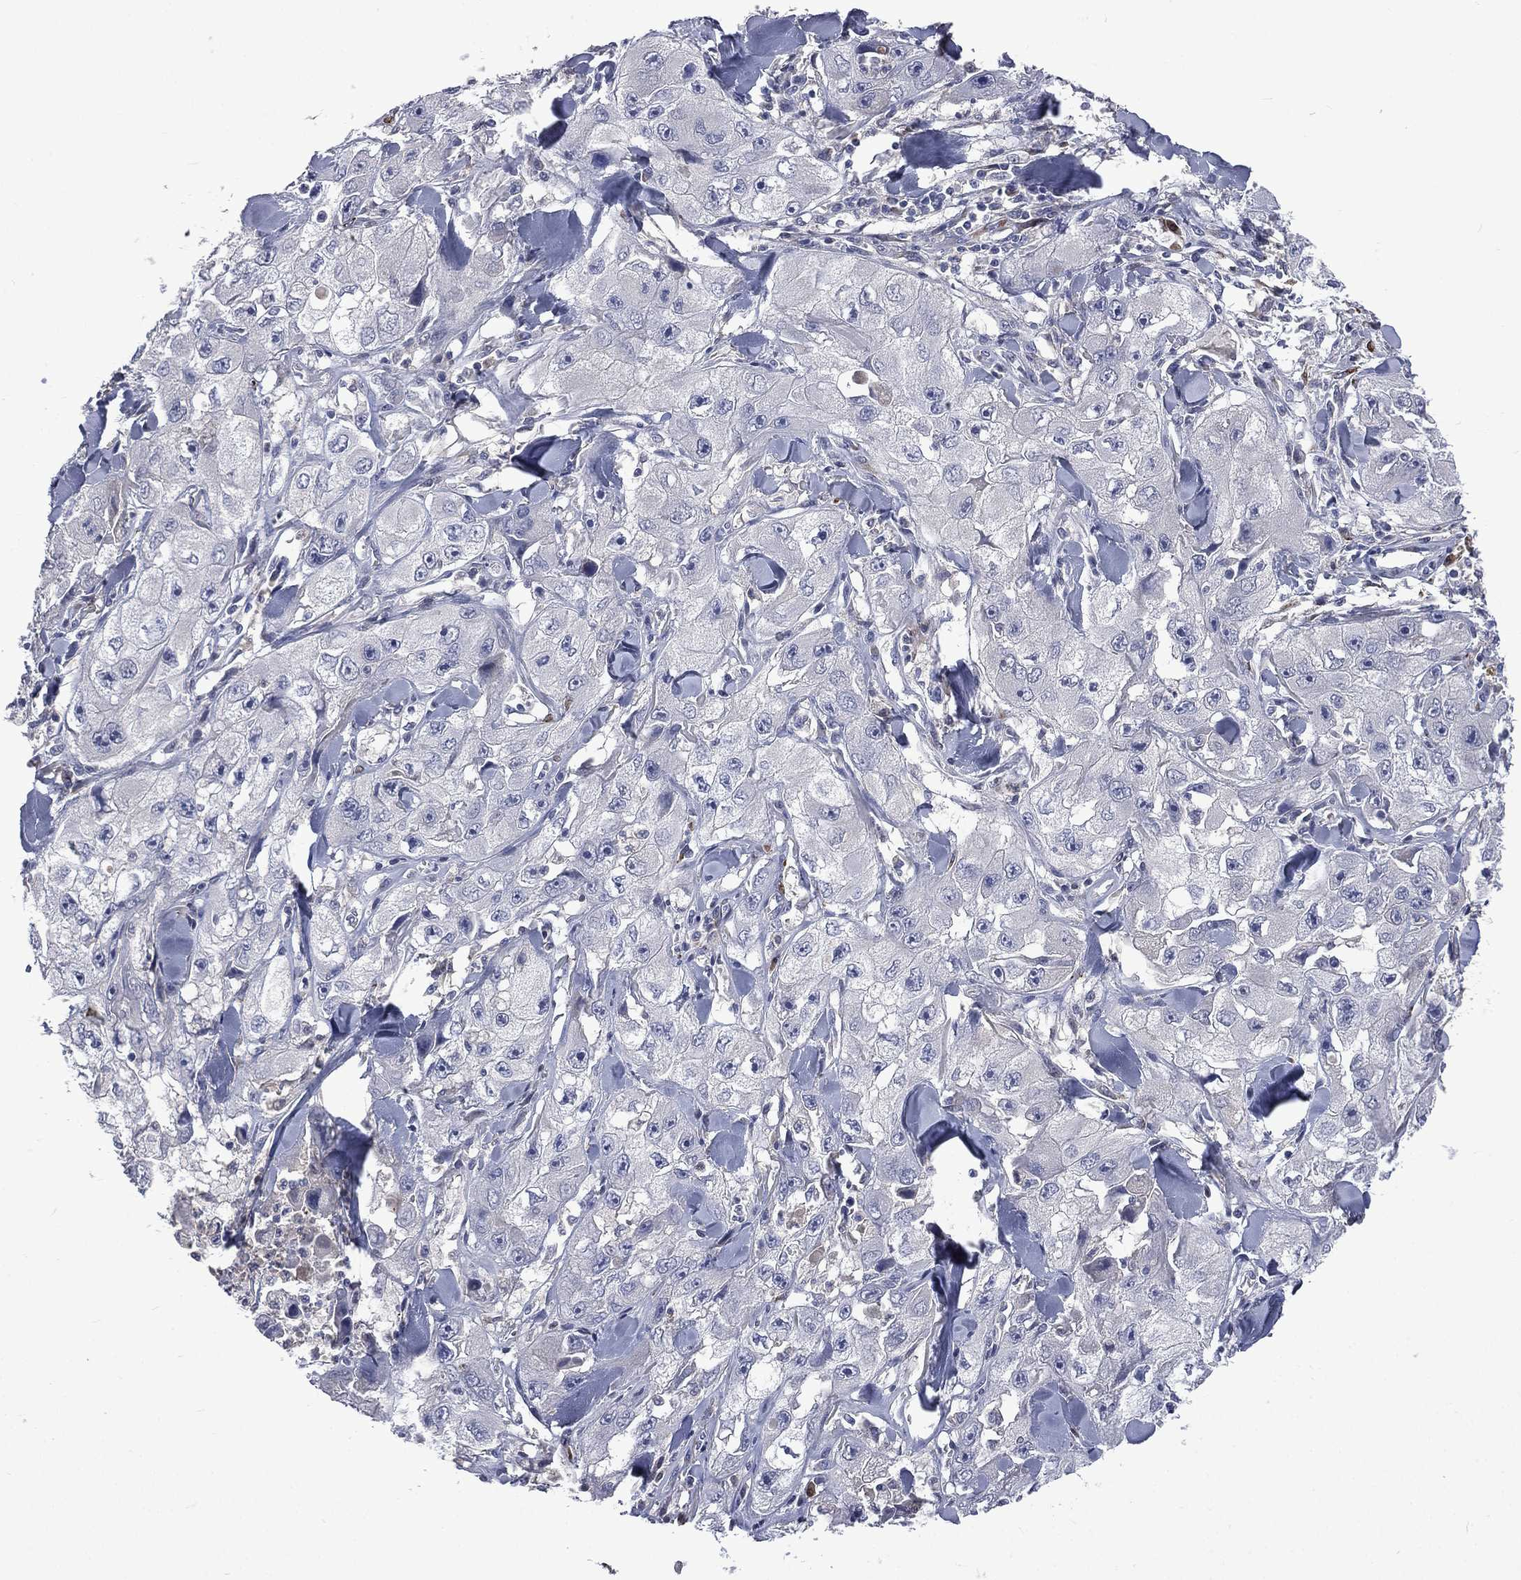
{"staining": {"intensity": "negative", "quantity": "none", "location": "none"}, "tissue": "skin cancer", "cell_type": "Tumor cells", "image_type": "cancer", "snomed": [{"axis": "morphology", "description": "Squamous cell carcinoma, NOS"}, {"axis": "topography", "description": "Skin"}, {"axis": "topography", "description": "Subcutis"}], "caption": "Immunohistochemistry (IHC) image of neoplastic tissue: squamous cell carcinoma (skin) stained with DAB displays no significant protein positivity in tumor cells.", "gene": "CA12", "patient": {"sex": "male", "age": 73}}